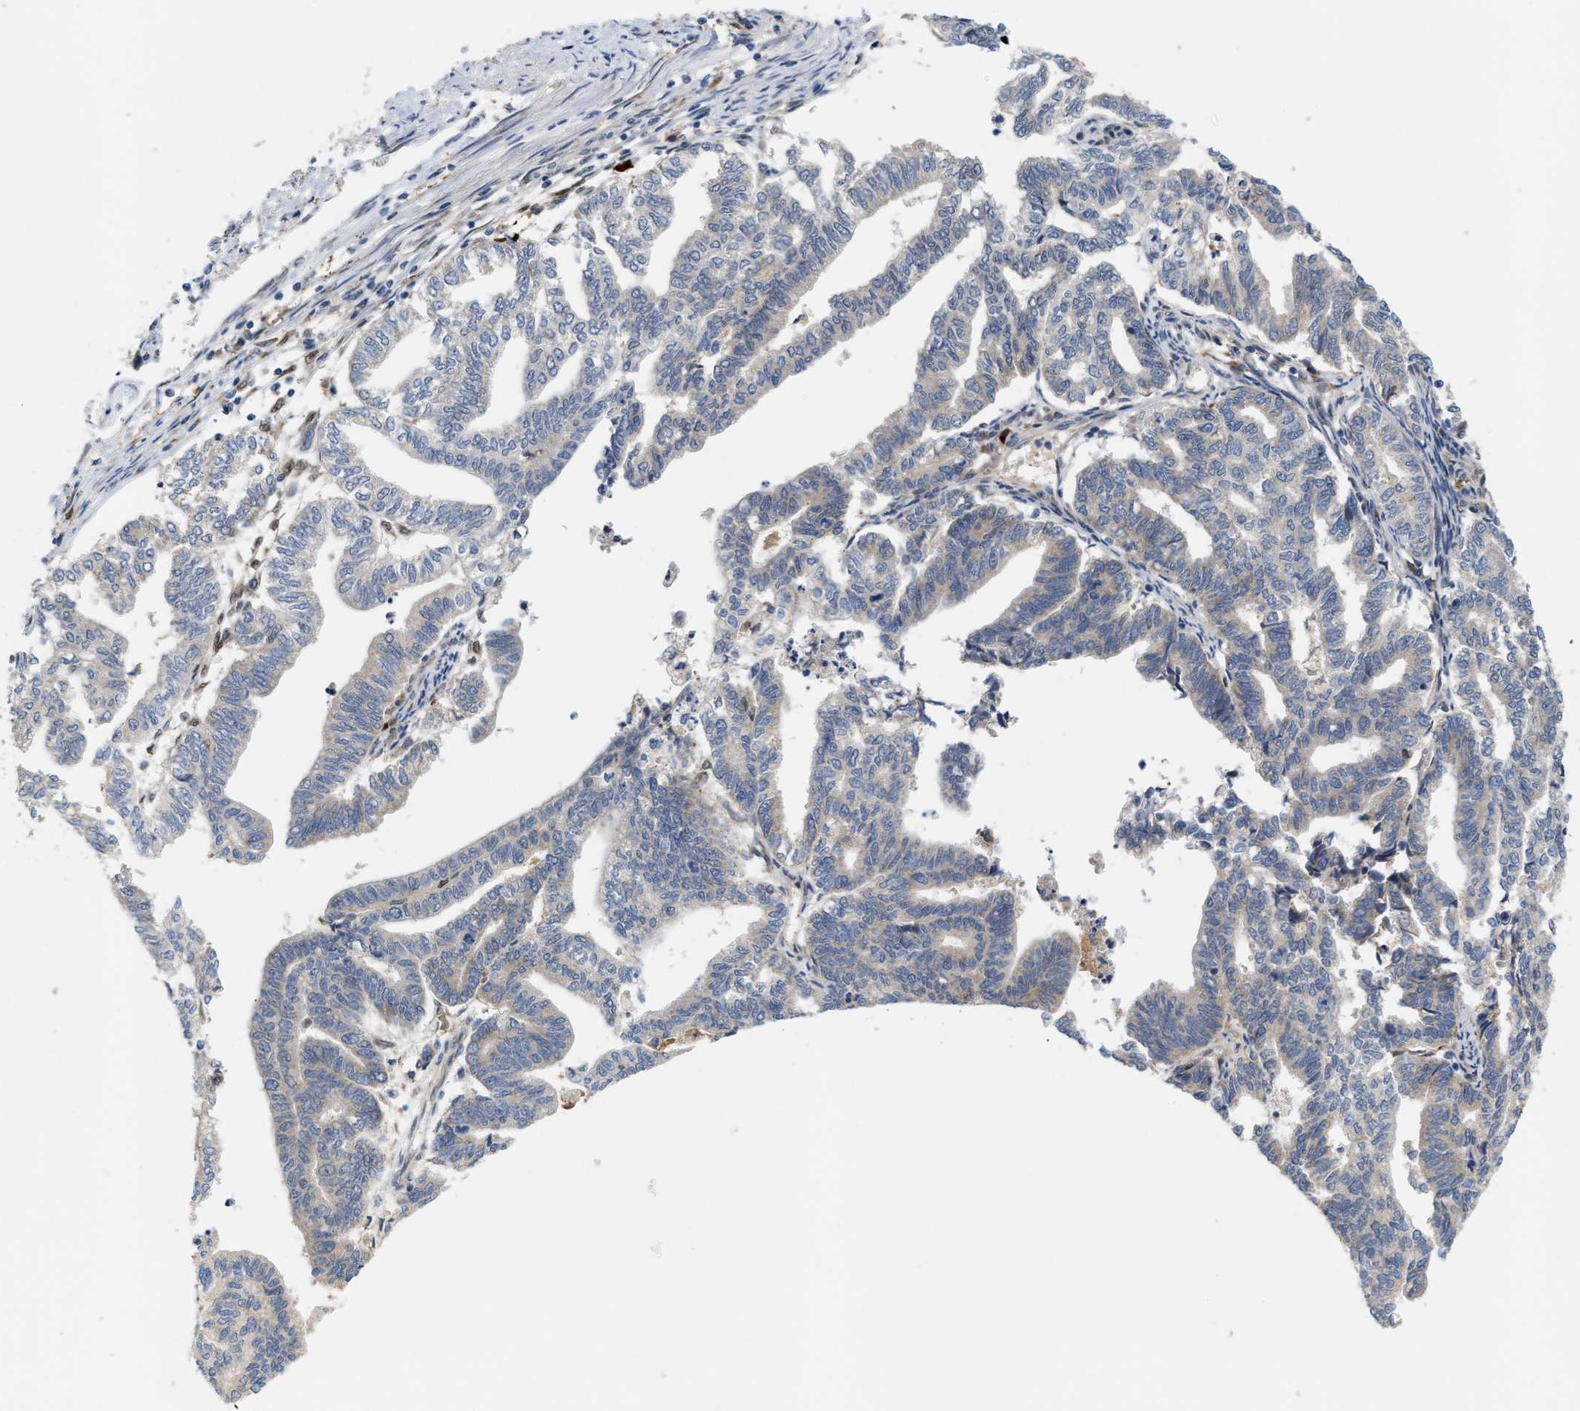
{"staining": {"intensity": "weak", "quantity": "<25%", "location": "cytoplasmic/membranous"}, "tissue": "endometrial cancer", "cell_type": "Tumor cells", "image_type": "cancer", "snomed": [{"axis": "morphology", "description": "Adenocarcinoma, NOS"}, {"axis": "topography", "description": "Endometrium"}], "caption": "Immunohistochemistry micrograph of endometrial cancer (adenocarcinoma) stained for a protein (brown), which shows no staining in tumor cells.", "gene": "TCF4", "patient": {"sex": "female", "age": 79}}